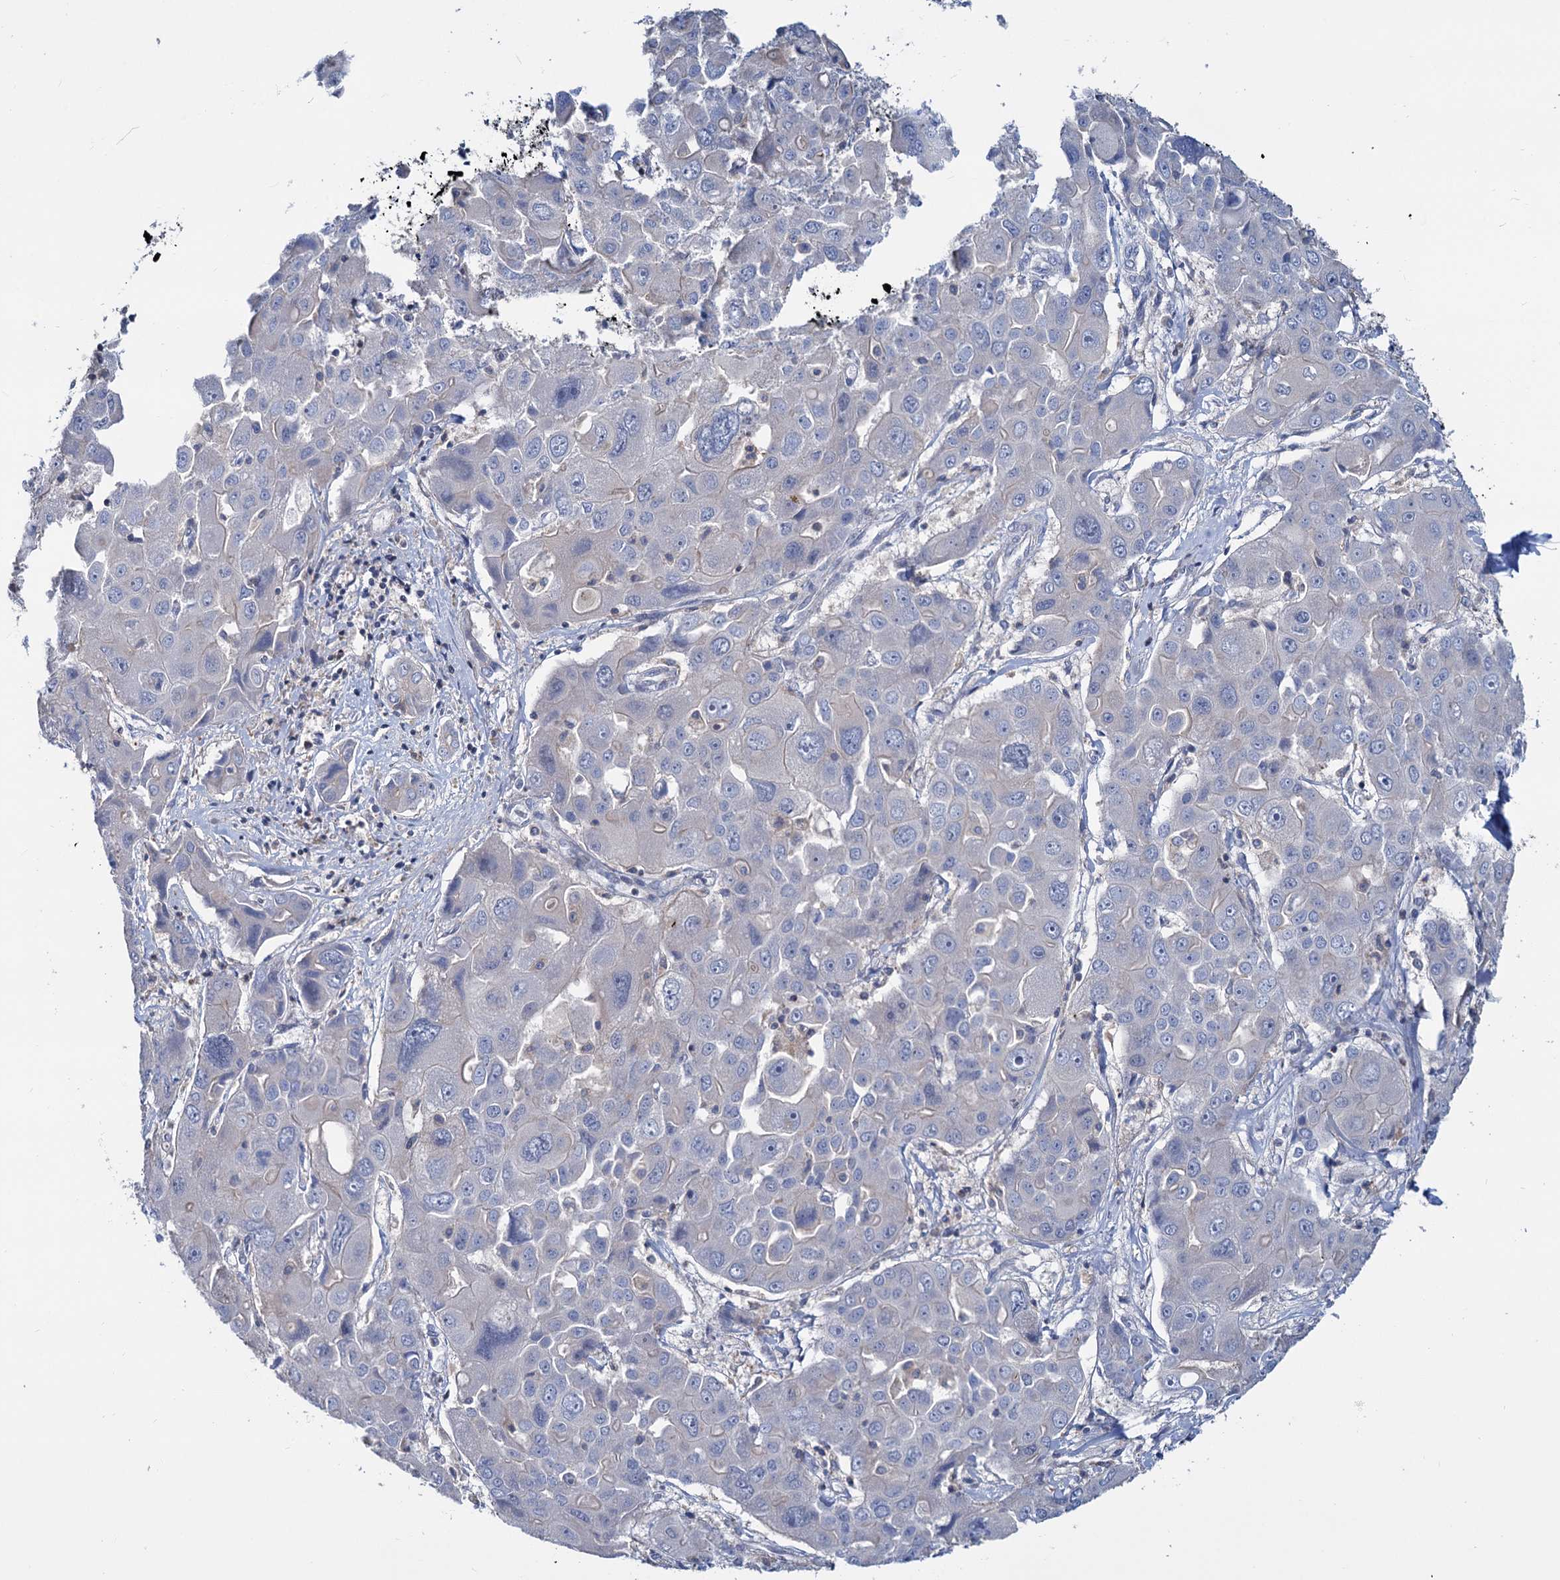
{"staining": {"intensity": "negative", "quantity": "none", "location": "none"}, "tissue": "liver cancer", "cell_type": "Tumor cells", "image_type": "cancer", "snomed": [{"axis": "morphology", "description": "Cholangiocarcinoma"}, {"axis": "topography", "description": "Liver"}], "caption": "Protein analysis of liver cancer (cholangiocarcinoma) reveals no significant staining in tumor cells.", "gene": "LRCH4", "patient": {"sex": "male", "age": 67}}